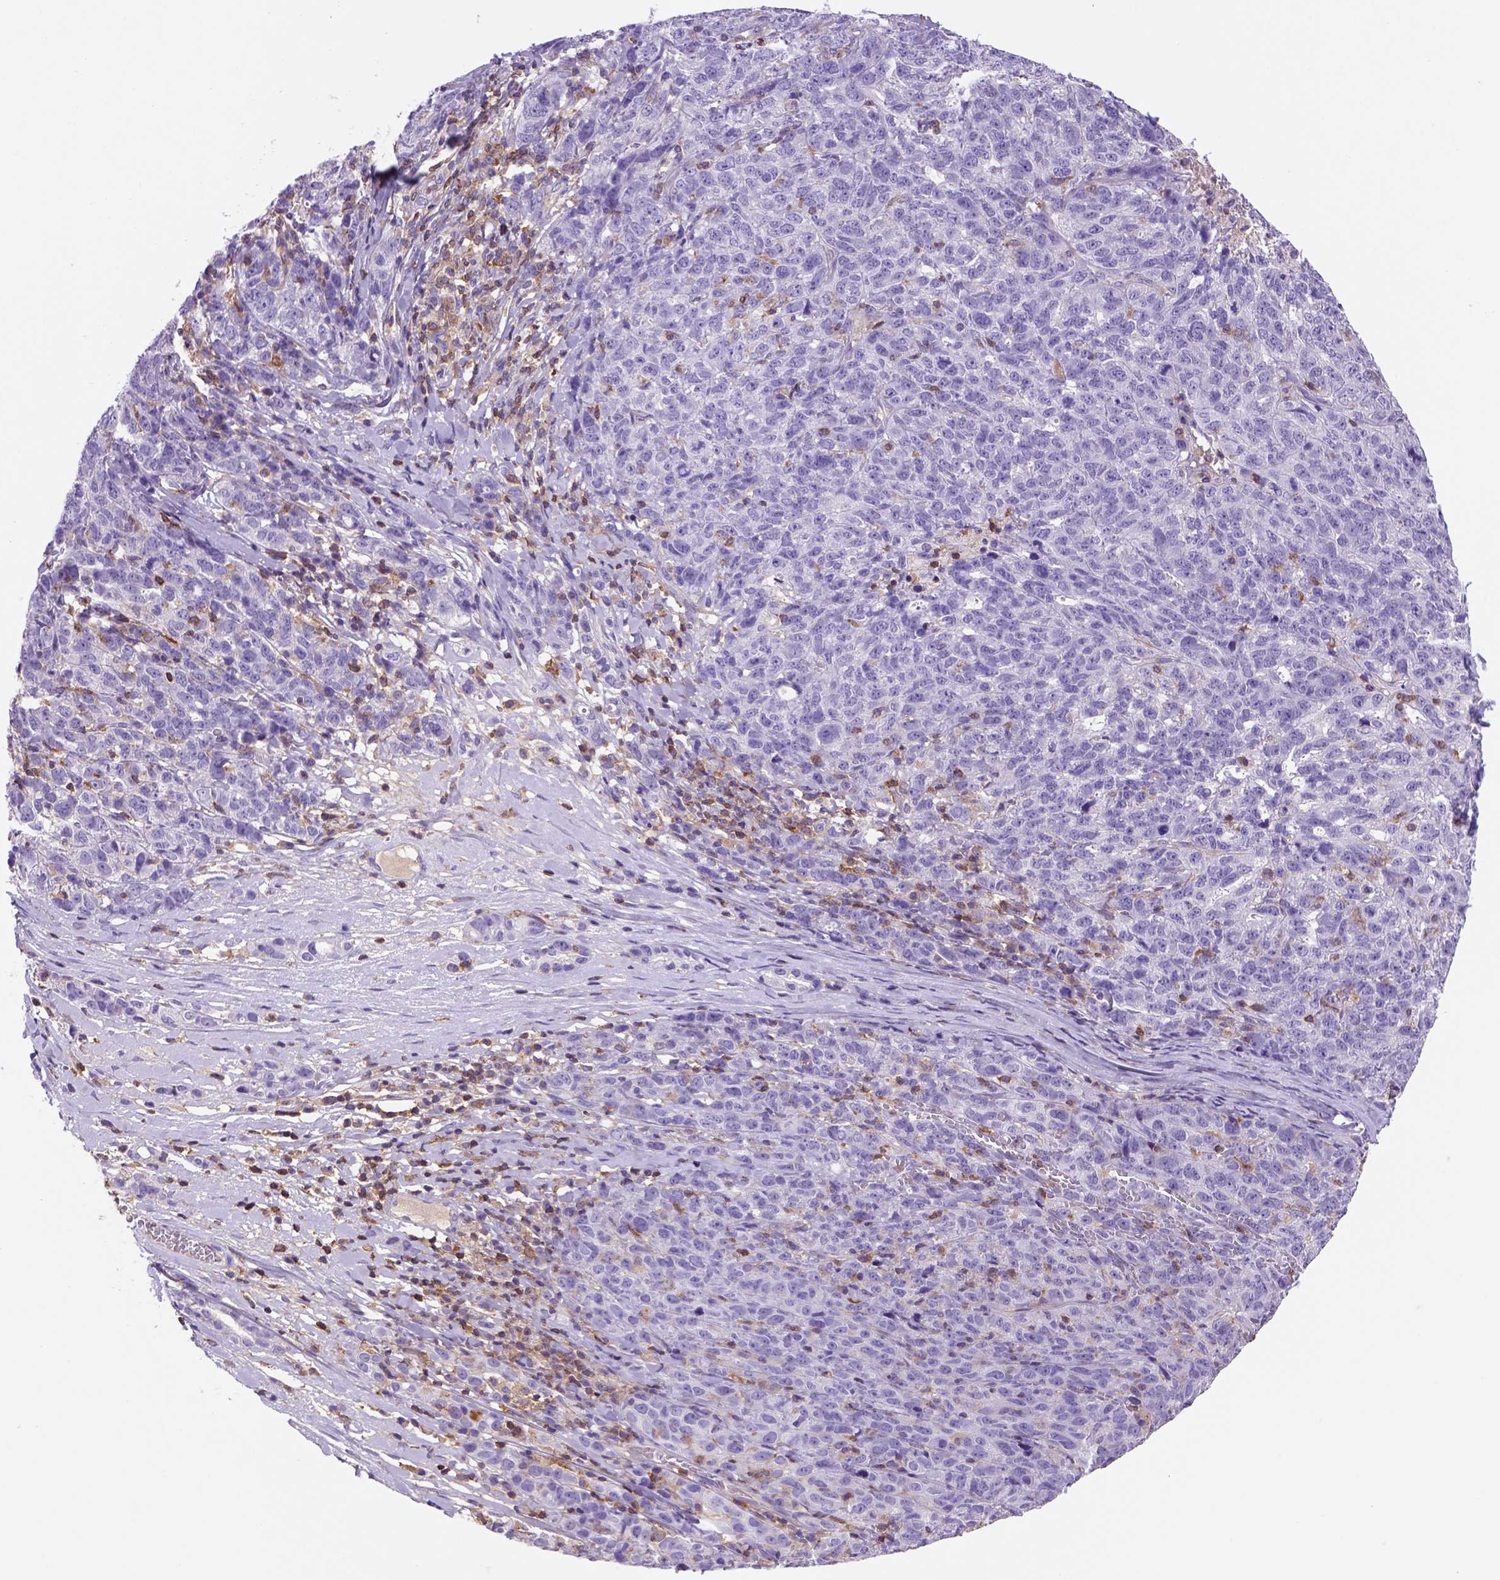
{"staining": {"intensity": "negative", "quantity": "none", "location": "none"}, "tissue": "ovarian cancer", "cell_type": "Tumor cells", "image_type": "cancer", "snomed": [{"axis": "morphology", "description": "Cystadenocarcinoma, serous, NOS"}, {"axis": "topography", "description": "Ovary"}], "caption": "The micrograph displays no significant expression in tumor cells of serous cystadenocarcinoma (ovarian).", "gene": "INPP5D", "patient": {"sex": "female", "age": 71}}